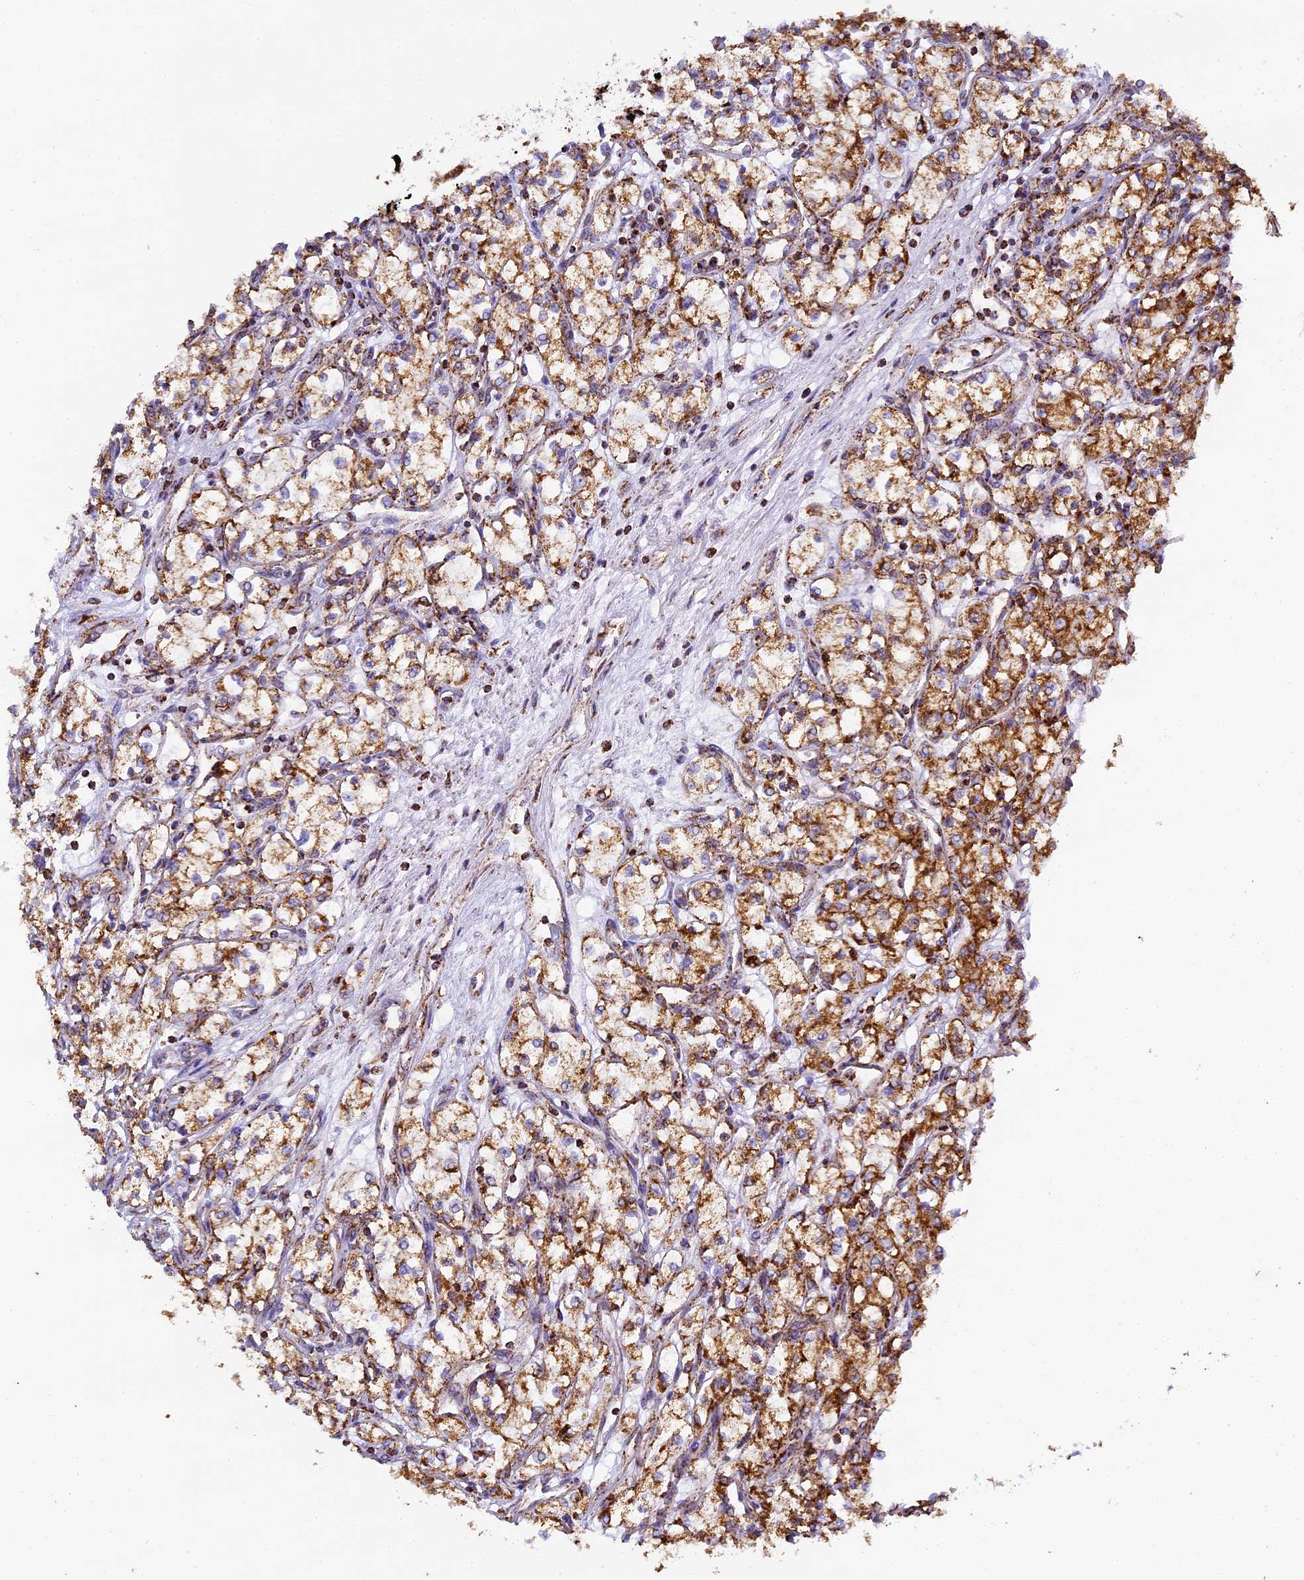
{"staining": {"intensity": "moderate", "quantity": ">75%", "location": "cytoplasmic/membranous"}, "tissue": "renal cancer", "cell_type": "Tumor cells", "image_type": "cancer", "snomed": [{"axis": "morphology", "description": "Adenocarcinoma, NOS"}, {"axis": "topography", "description": "Kidney"}], "caption": "Moderate cytoplasmic/membranous expression is identified in about >75% of tumor cells in renal adenocarcinoma. The protein is stained brown, and the nuclei are stained in blue (DAB IHC with brightfield microscopy, high magnification).", "gene": "STK17A", "patient": {"sex": "male", "age": 59}}